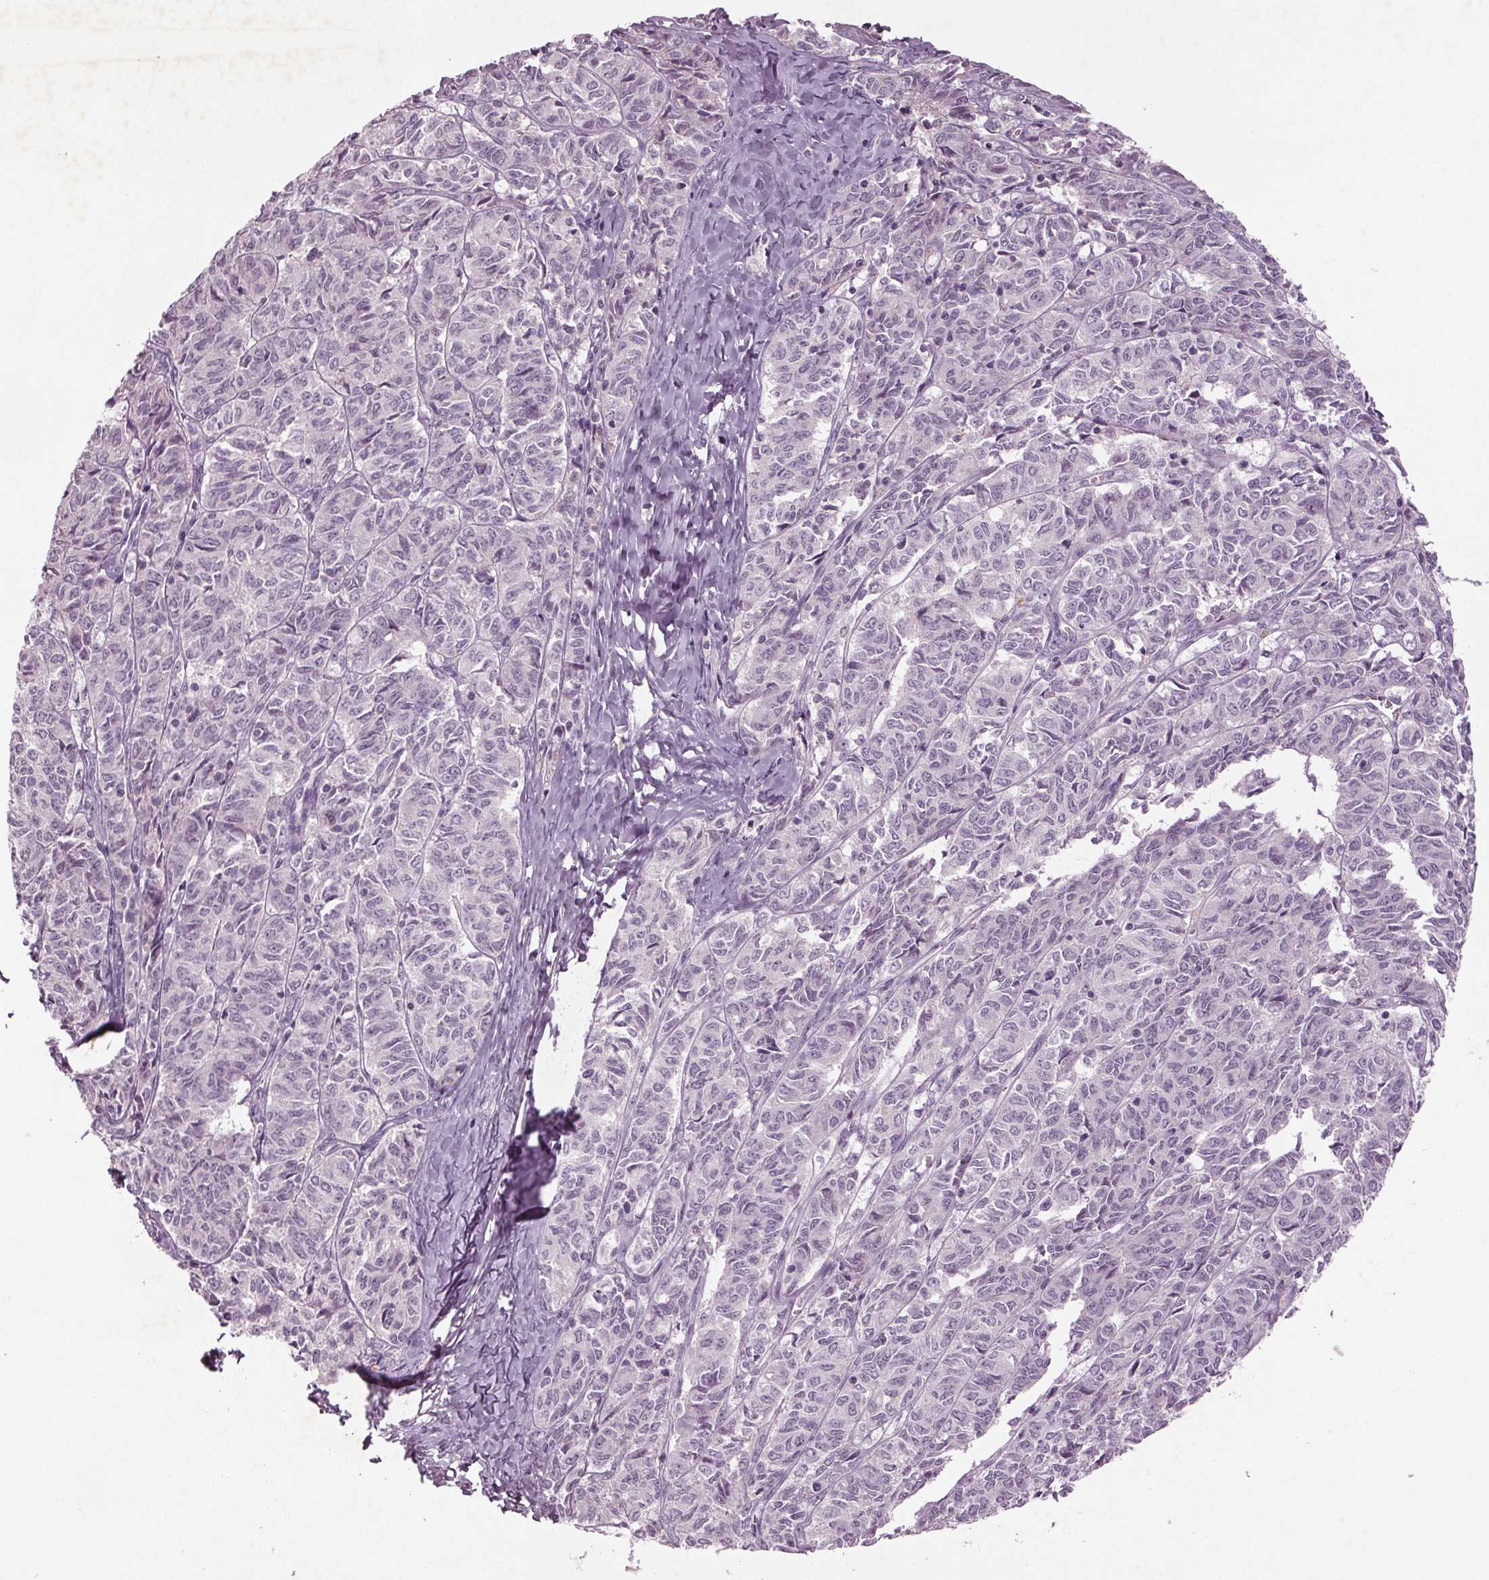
{"staining": {"intensity": "negative", "quantity": "none", "location": "none"}, "tissue": "ovarian cancer", "cell_type": "Tumor cells", "image_type": "cancer", "snomed": [{"axis": "morphology", "description": "Carcinoma, endometroid"}, {"axis": "topography", "description": "Ovary"}], "caption": "Histopathology image shows no protein expression in tumor cells of endometroid carcinoma (ovarian) tissue.", "gene": "BHLHE22", "patient": {"sex": "female", "age": 80}}